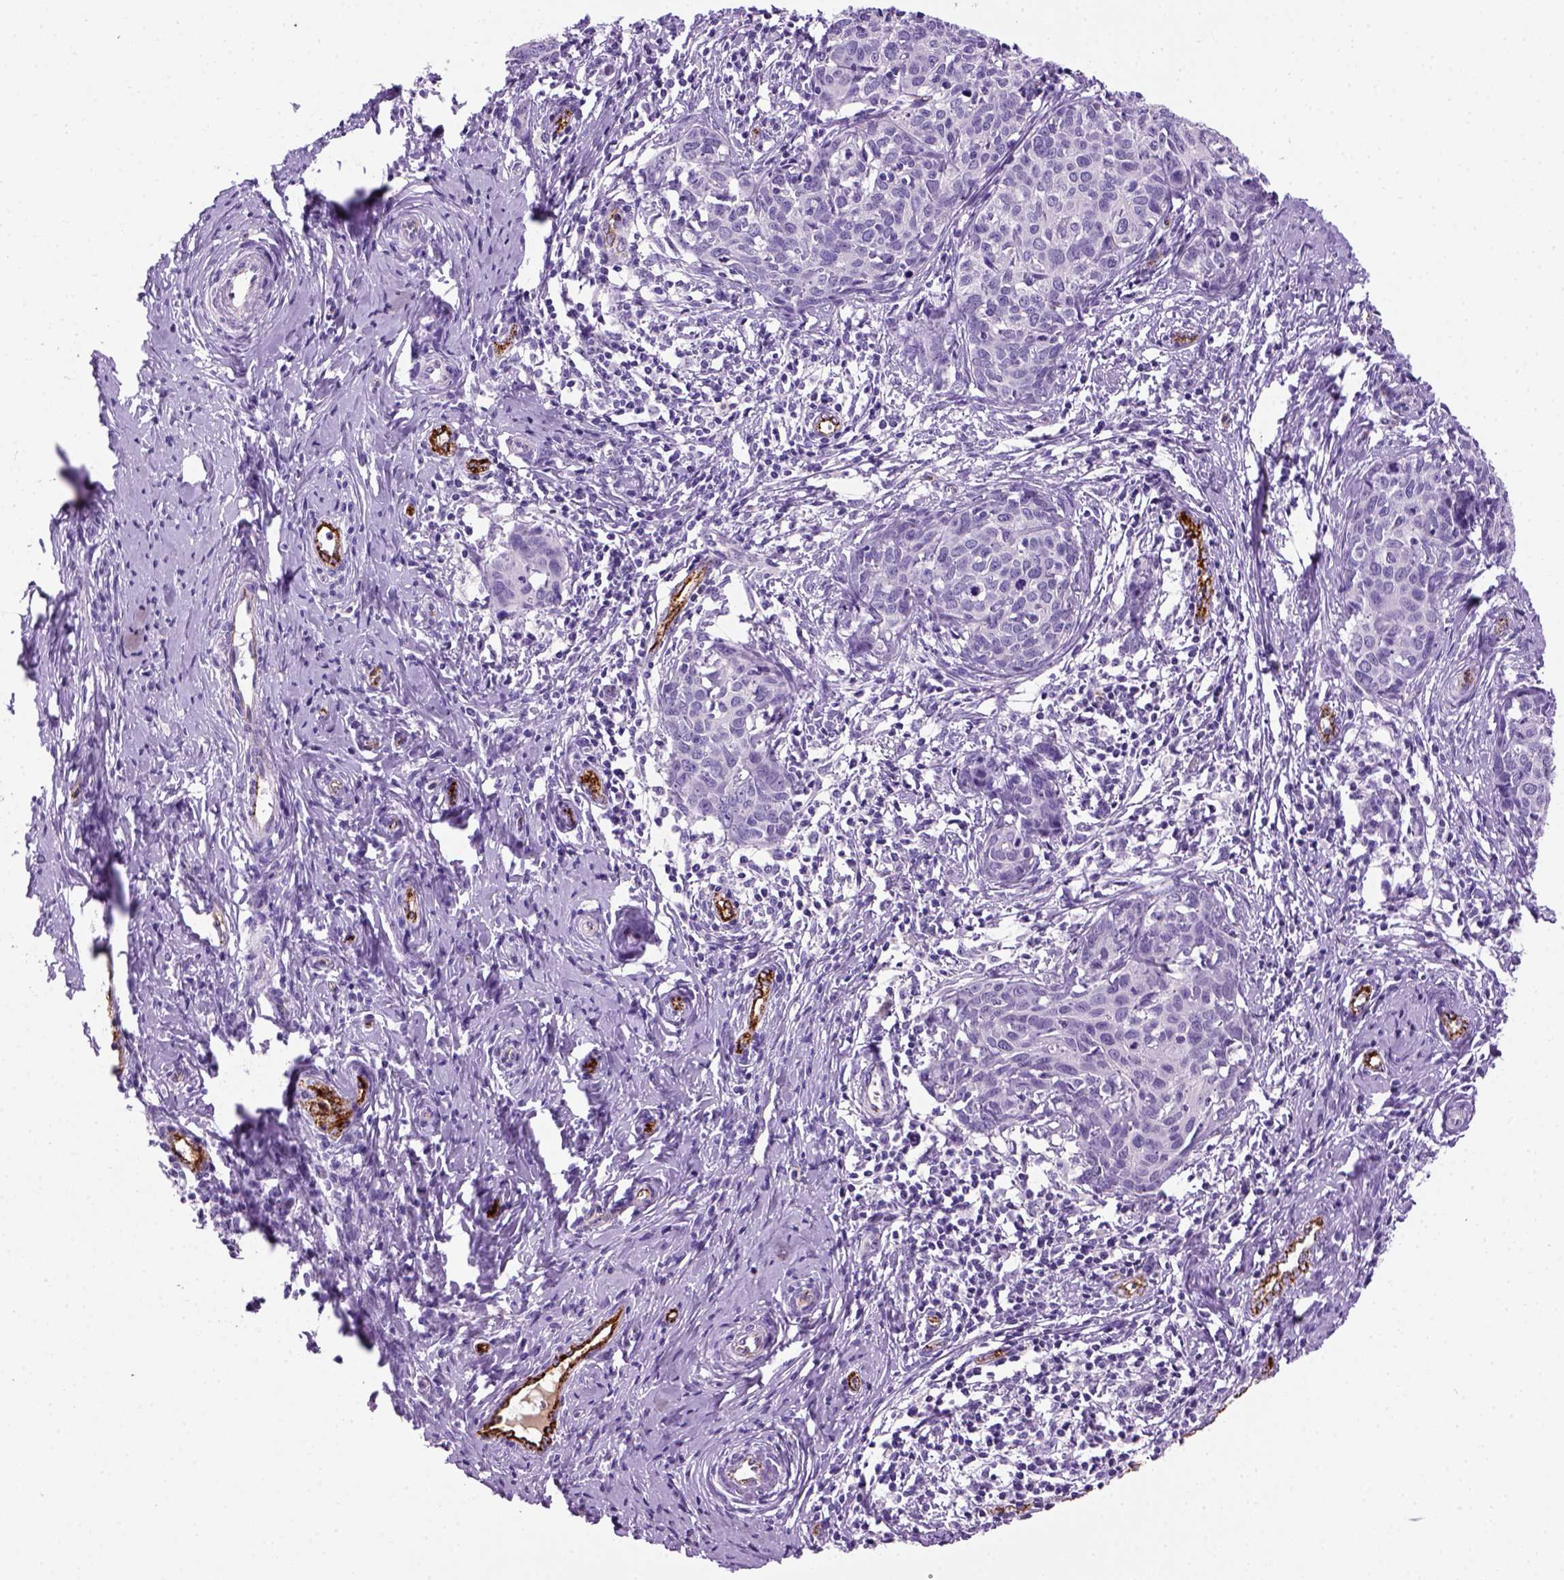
{"staining": {"intensity": "negative", "quantity": "none", "location": "none"}, "tissue": "cervical cancer", "cell_type": "Tumor cells", "image_type": "cancer", "snomed": [{"axis": "morphology", "description": "Squamous cell carcinoma, NOS"}, {"axis": "topography", "description": "Cervix"}], "caption": "Histopathology image shows no protein expression in tumor cells of cervical cancer (squamous cell carcinoma) tissue.", "gene": "VWF", "patient": {"sex": "female", "age": 62}}